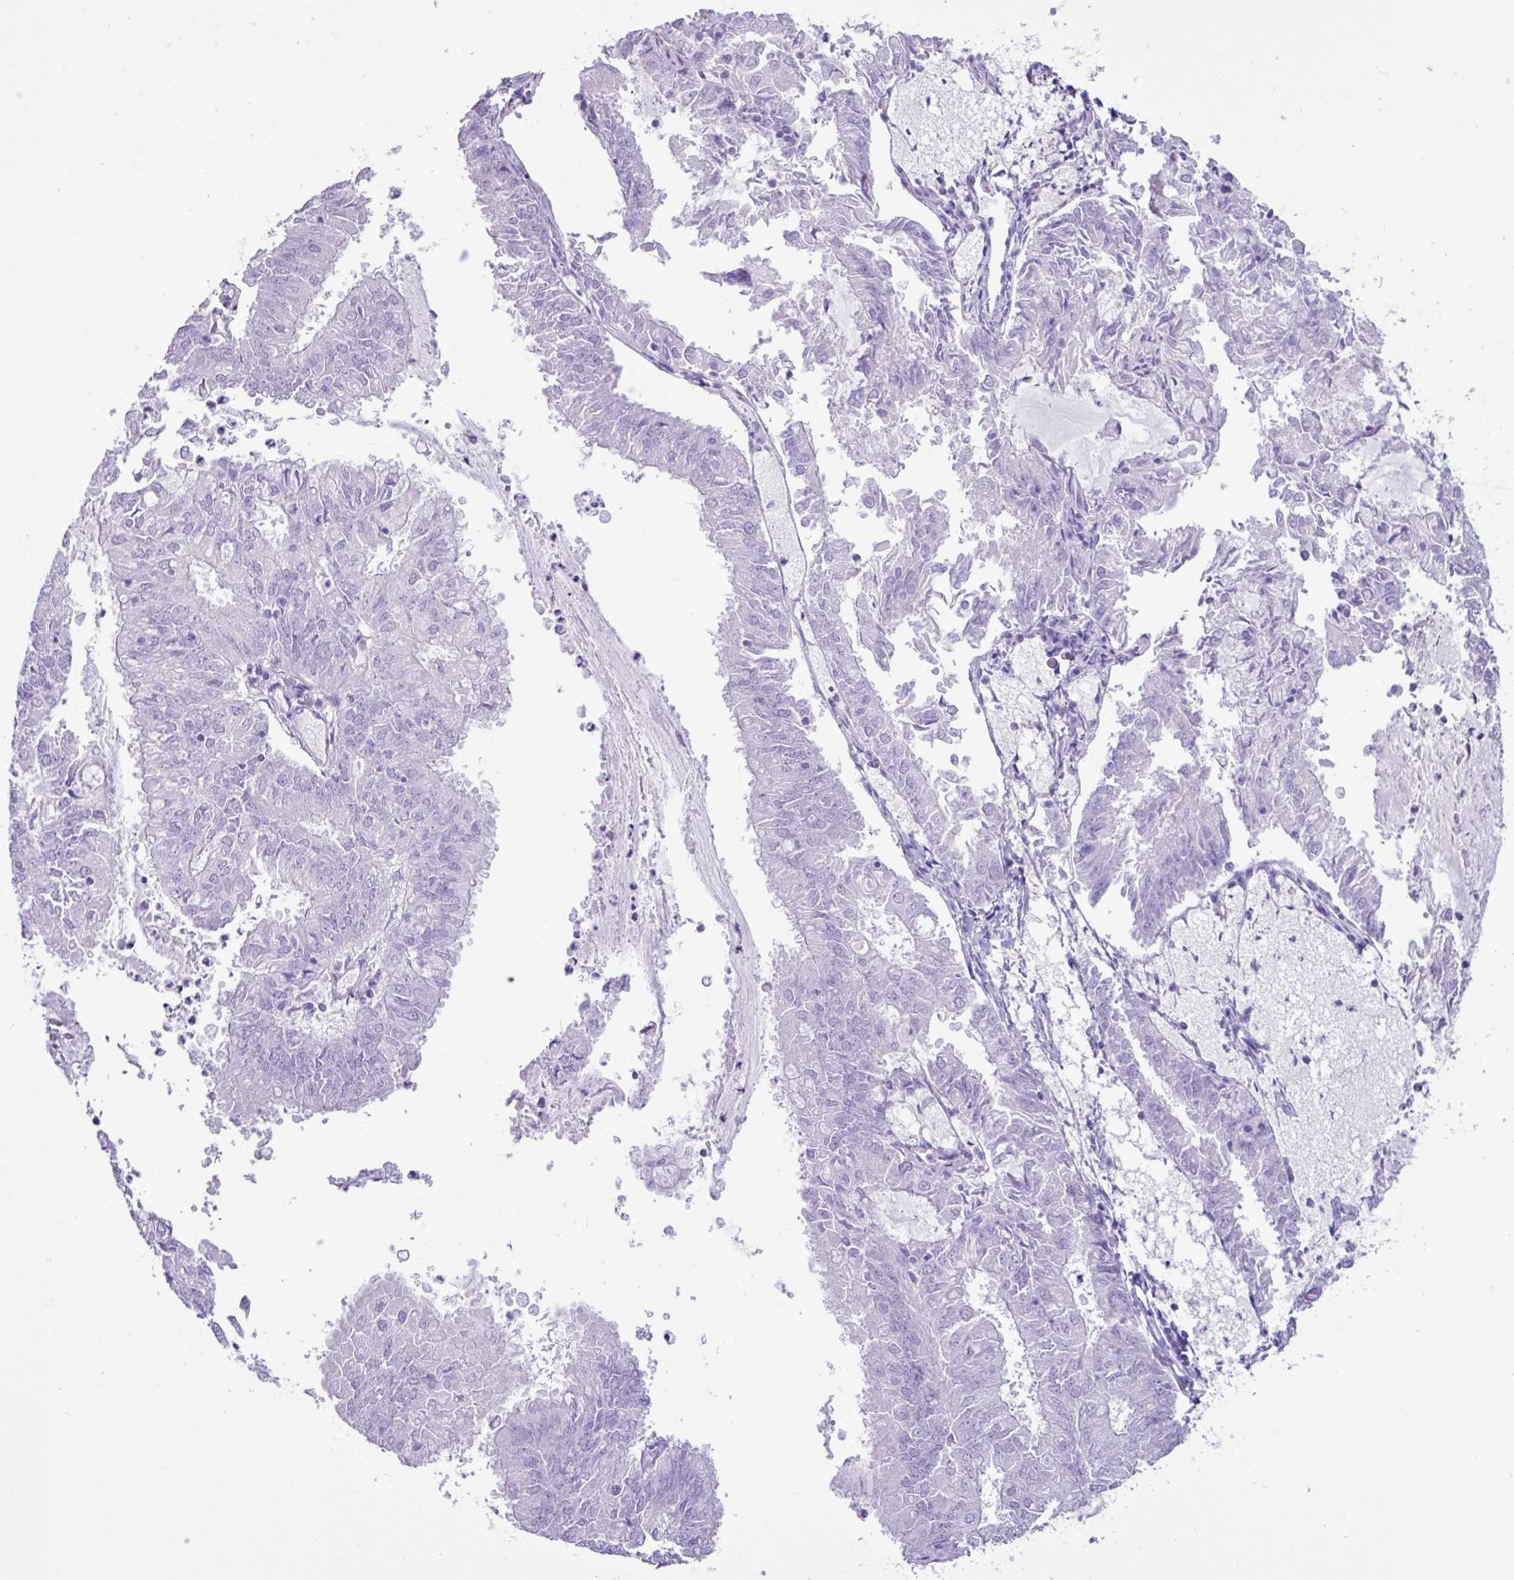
{"staining": {"intensity": "negative", "quantity": "none", "location": "none"}, "tissue": "endometrial cancer", "cell_type": "Tumor cells", "image_type": "cancer", "snomed": [{"axis": "morphology", "description": "Adenocarcinoma, NOS"}, {"axis": "topography", "description": "Endometrium"}], "caption": "Immunohistochemical staining of human endometrial cancer (adenocarcinoma) exhibits no significant positivity in tumor cells.", "gene": "CKMT2", "patient": {"sex": "female", "age": 57}}